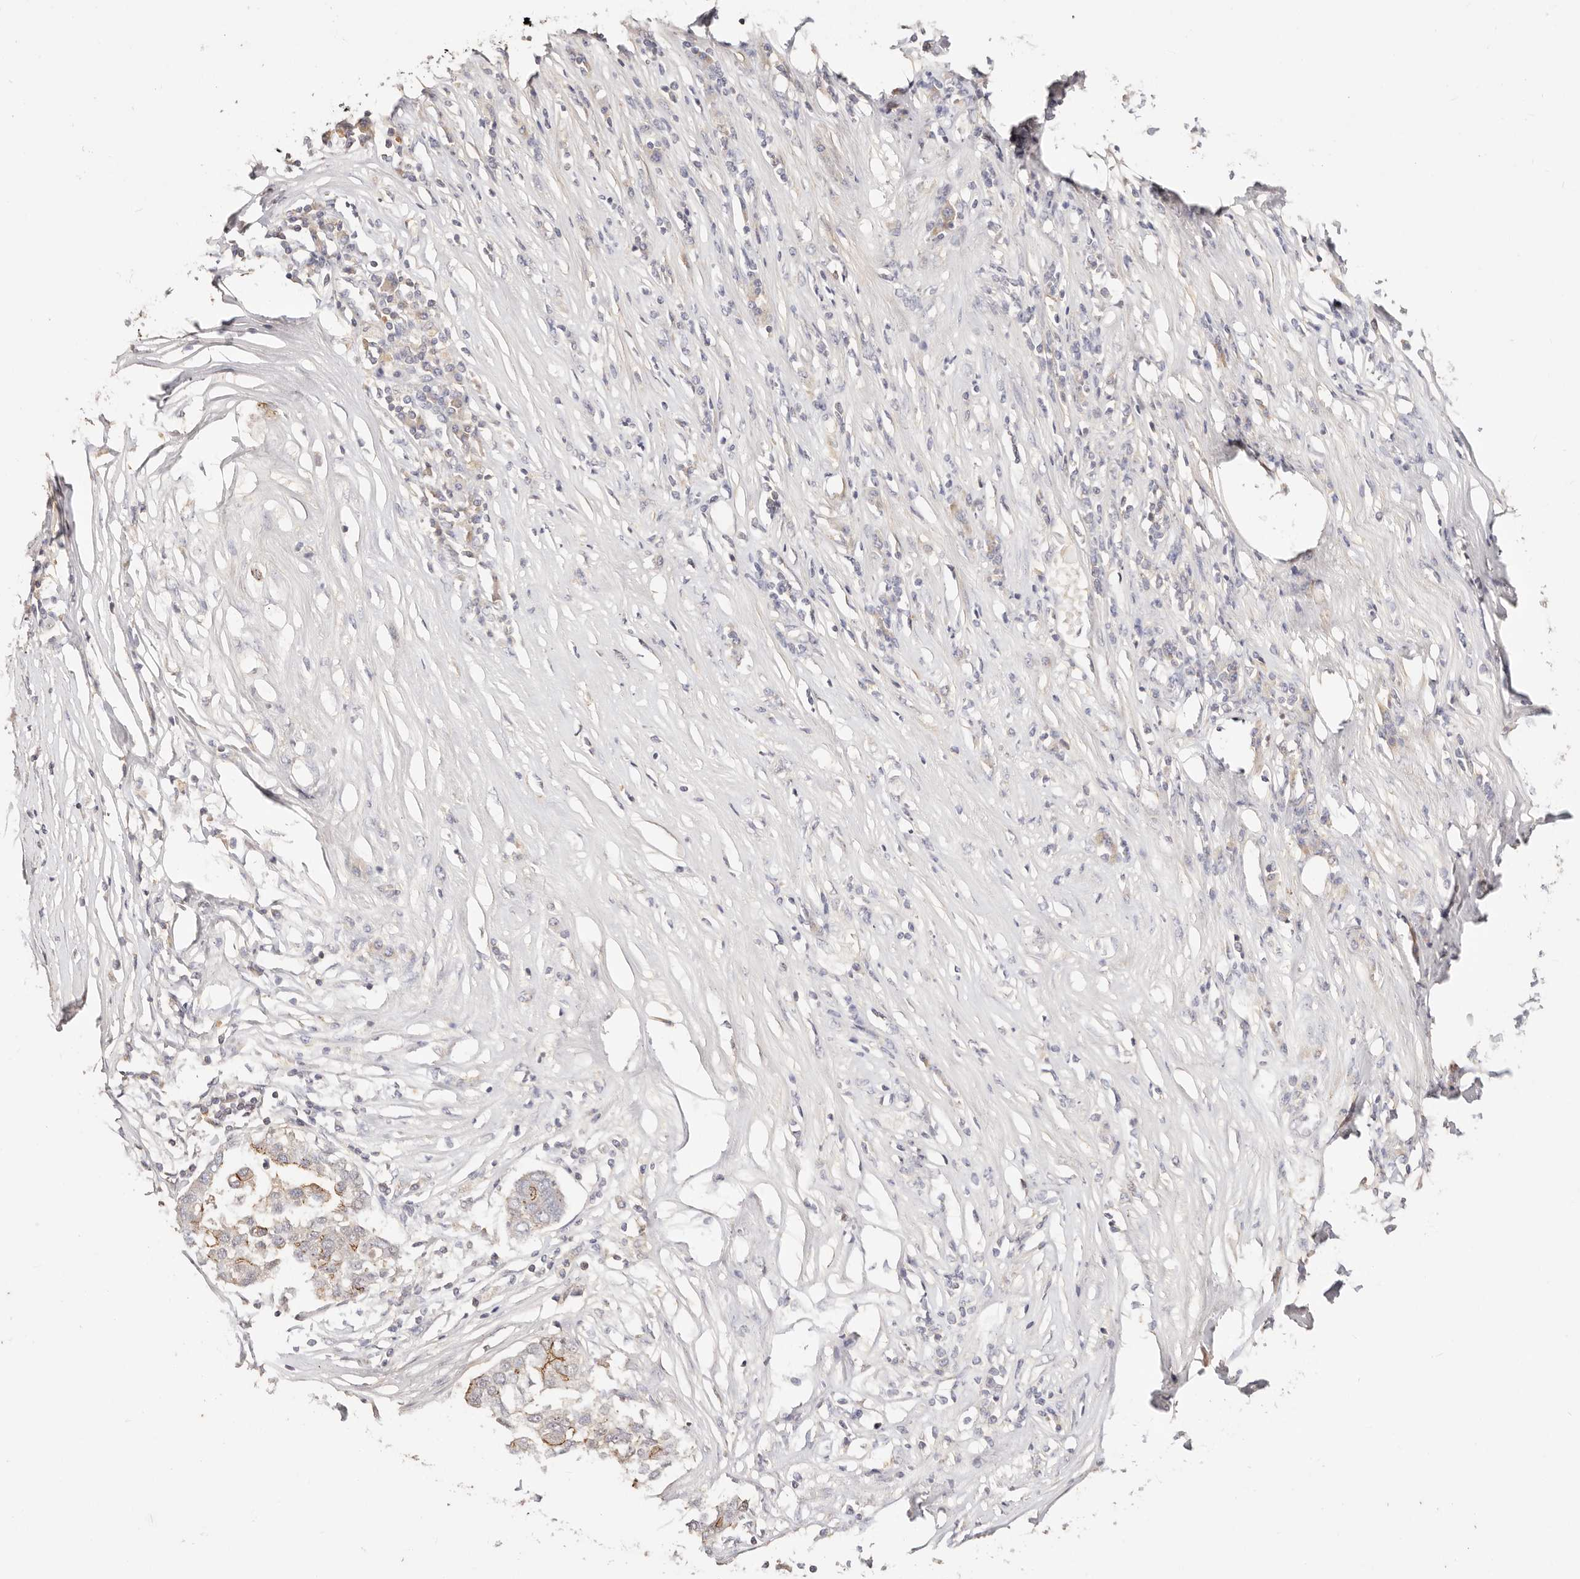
{"staining": {"intensity": "moderate", "quantity": "<25%", "location": "cytoplasmic/membranous"}, "tissue": "pancreatic cancer", "cell_type": "Tumor cells", "image_type": "cancer", "snomed": [{"axis": "morphology", "description": "Adenocarcinoma, NOS"}, {"axis": "topography", "description": "Pancreas"}], "caption": "Moderate cytoplasmic/membranous protein staining is seen in about <25% of tumor cells in adenocarcinoma (pancreatic).", "gene": "CXADR", "patient": {"sex": "female", "age": 61}}